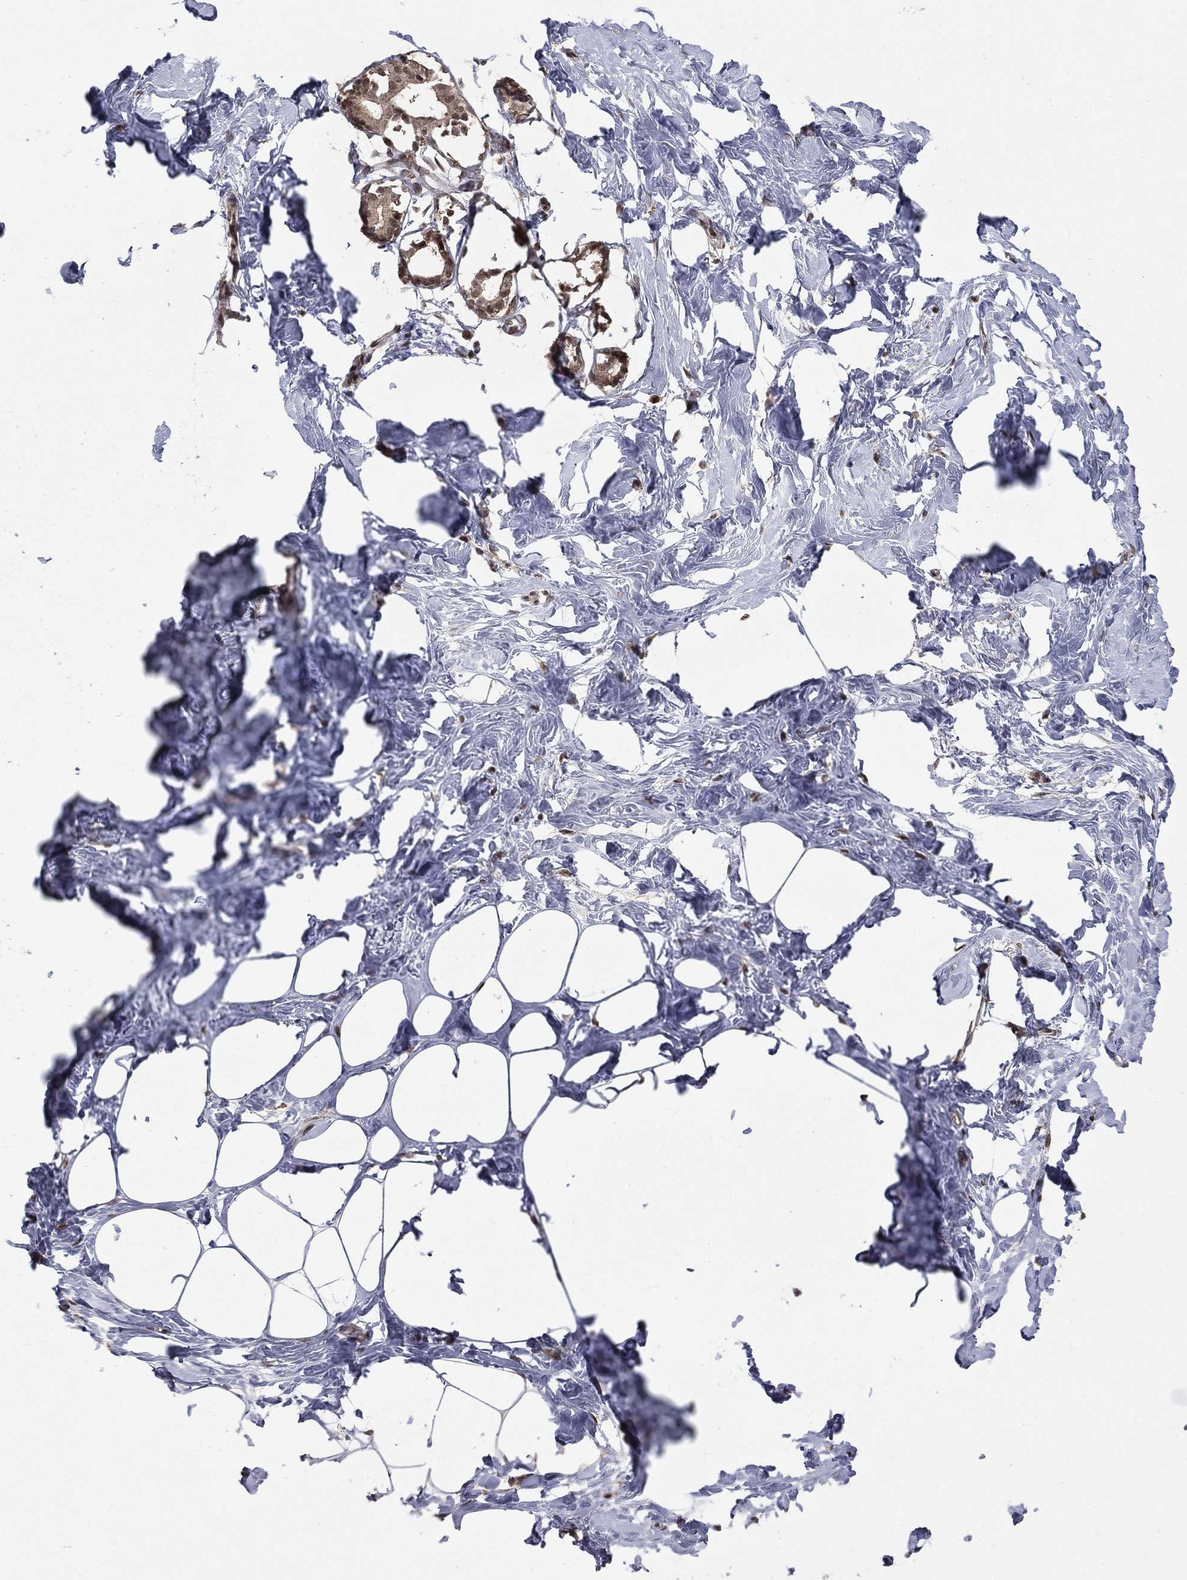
{"staining": {"intensity": "negative", "quantity": "none", "location": "none"}, "tissue": "breast", "cell_type": "Adipocytes", "image_type": "normal", "snomed": [{"axis": "morphology", "description": "Normal tissue, NOS"}, {"axis": "morphology", "description": "Lobular carcinoma, in situ"}, {"axis": "topography", "description": "Breast"}], "caption": "A high-resolution image shows immunohistochemistry staining of benign breast, which displays no significant staining in adipocytes.", "gene": "JMJD6", "patient": {"sex": "female", "age": 35}}